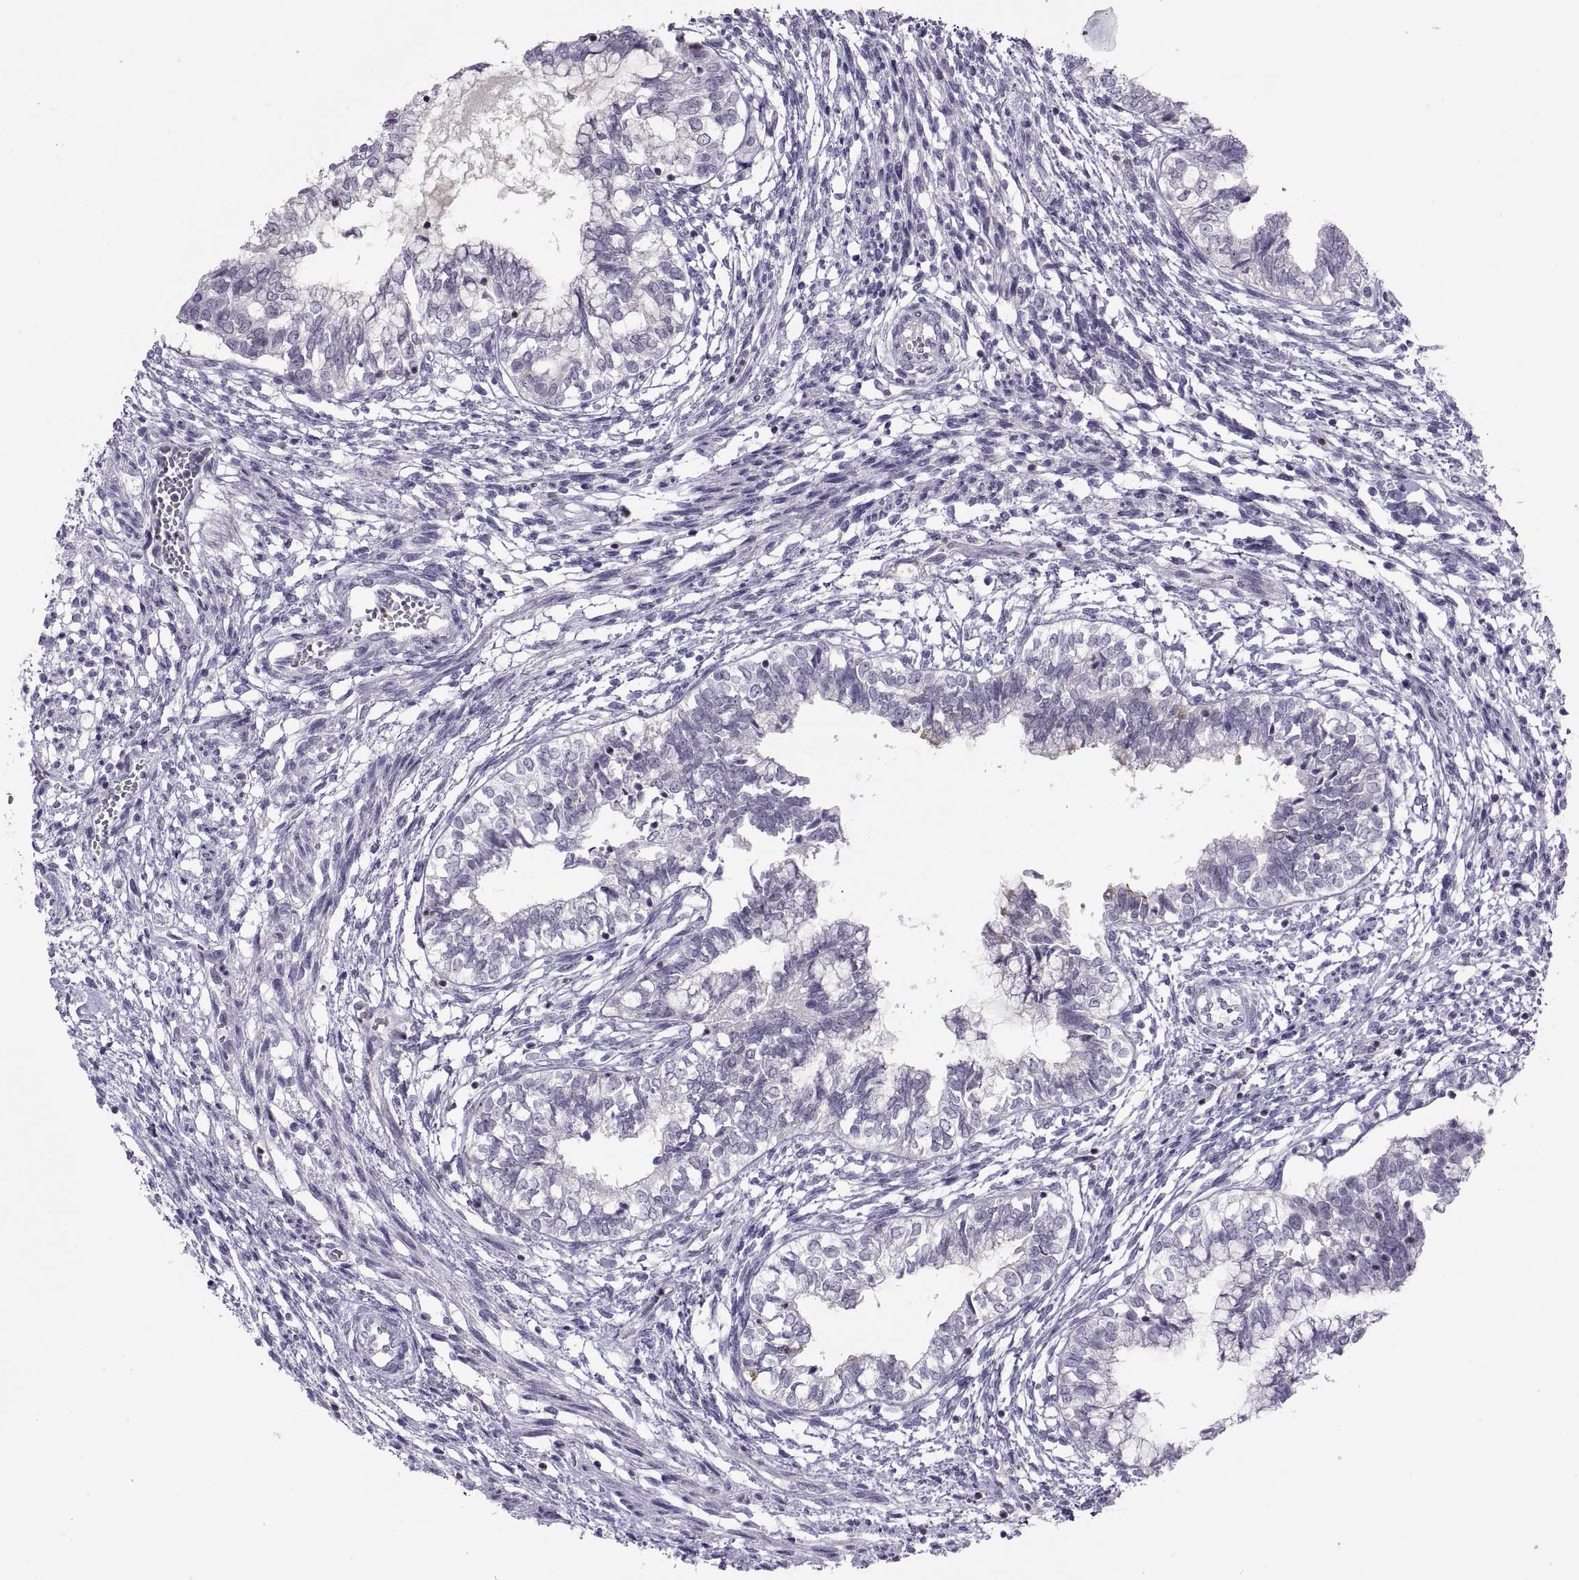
{"staining": {"intensity": "negative", "quantity": "none", "location": "none"}, "tissue": "testis cancer", "cell_type": "Tumor cells", "image_type": "cancer", "snomed": [{"axis": "morphology", "description": "Carcinoma, Embryonal, NOS"}, {"axis": "topography", "description": "Testis"}], "caption": "Immunohistochemistry (IHC) of human testis embryonal carcinoma displays no expression in tumor cells.", "gene": "TTC21A", "patient": {"sex": "male", "age": 37}}